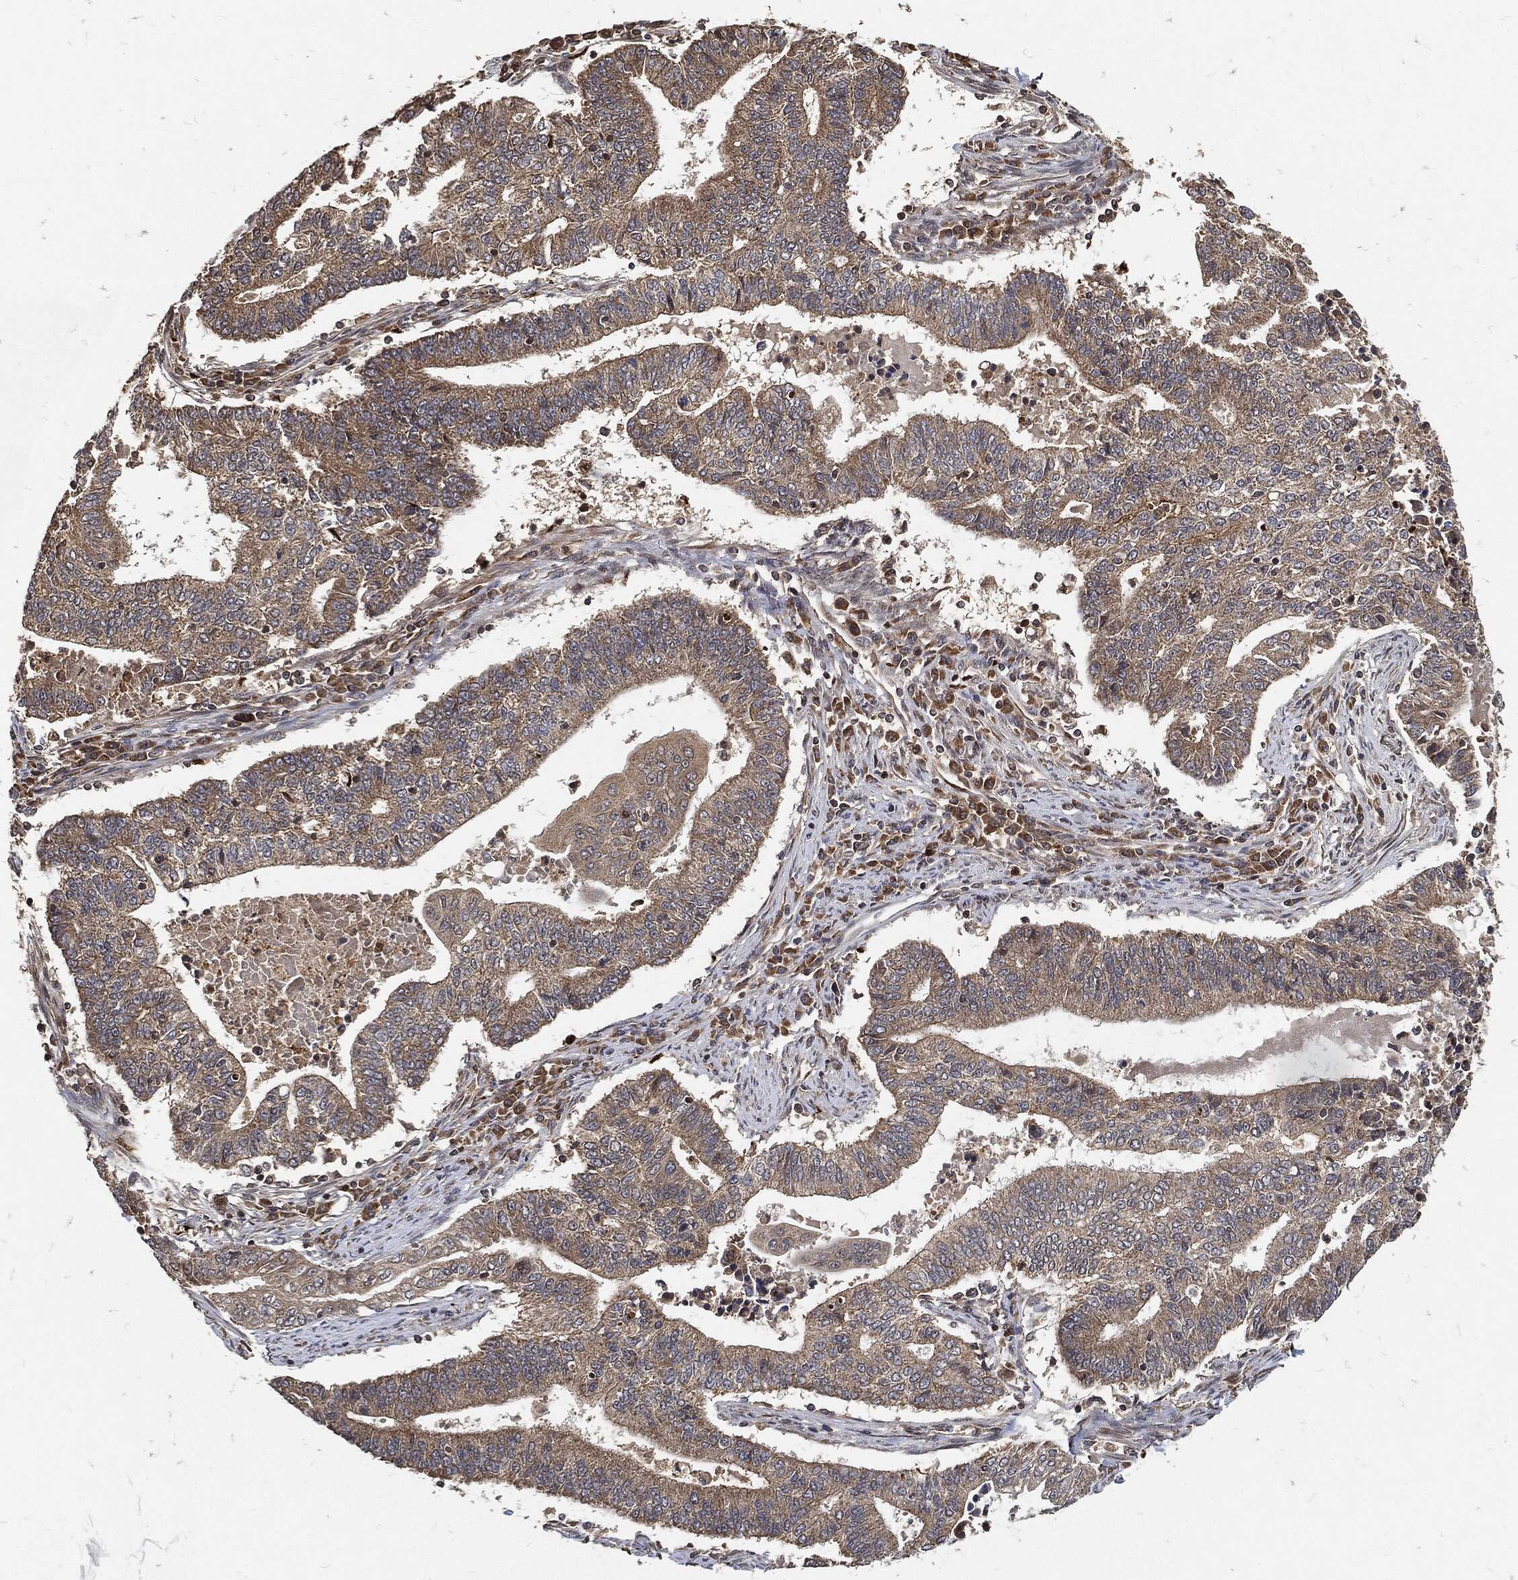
{"staining": {"intensity": "weak", "quantity": ">75%", "location": "cytoplasmic/membranous"}, "tissue": "endometrial cancer", "cell_type": "Tumor cells", "image_type": "cancer", "snomed": [{"axis": "morphology", "description": "Adenocarcinoma, NOS"}, {"axis": "topography", "description": "Uterus"}, {"axis": "topography", "description": "Endometrium"}], "caption": "Endometrial adenocarcinoma stained for a protein demonstrates weak cytoplasmic/membranous positivity in tumor cells.", "gene": "ZNF226", "patient": {"sex": "female", "age": 54}}